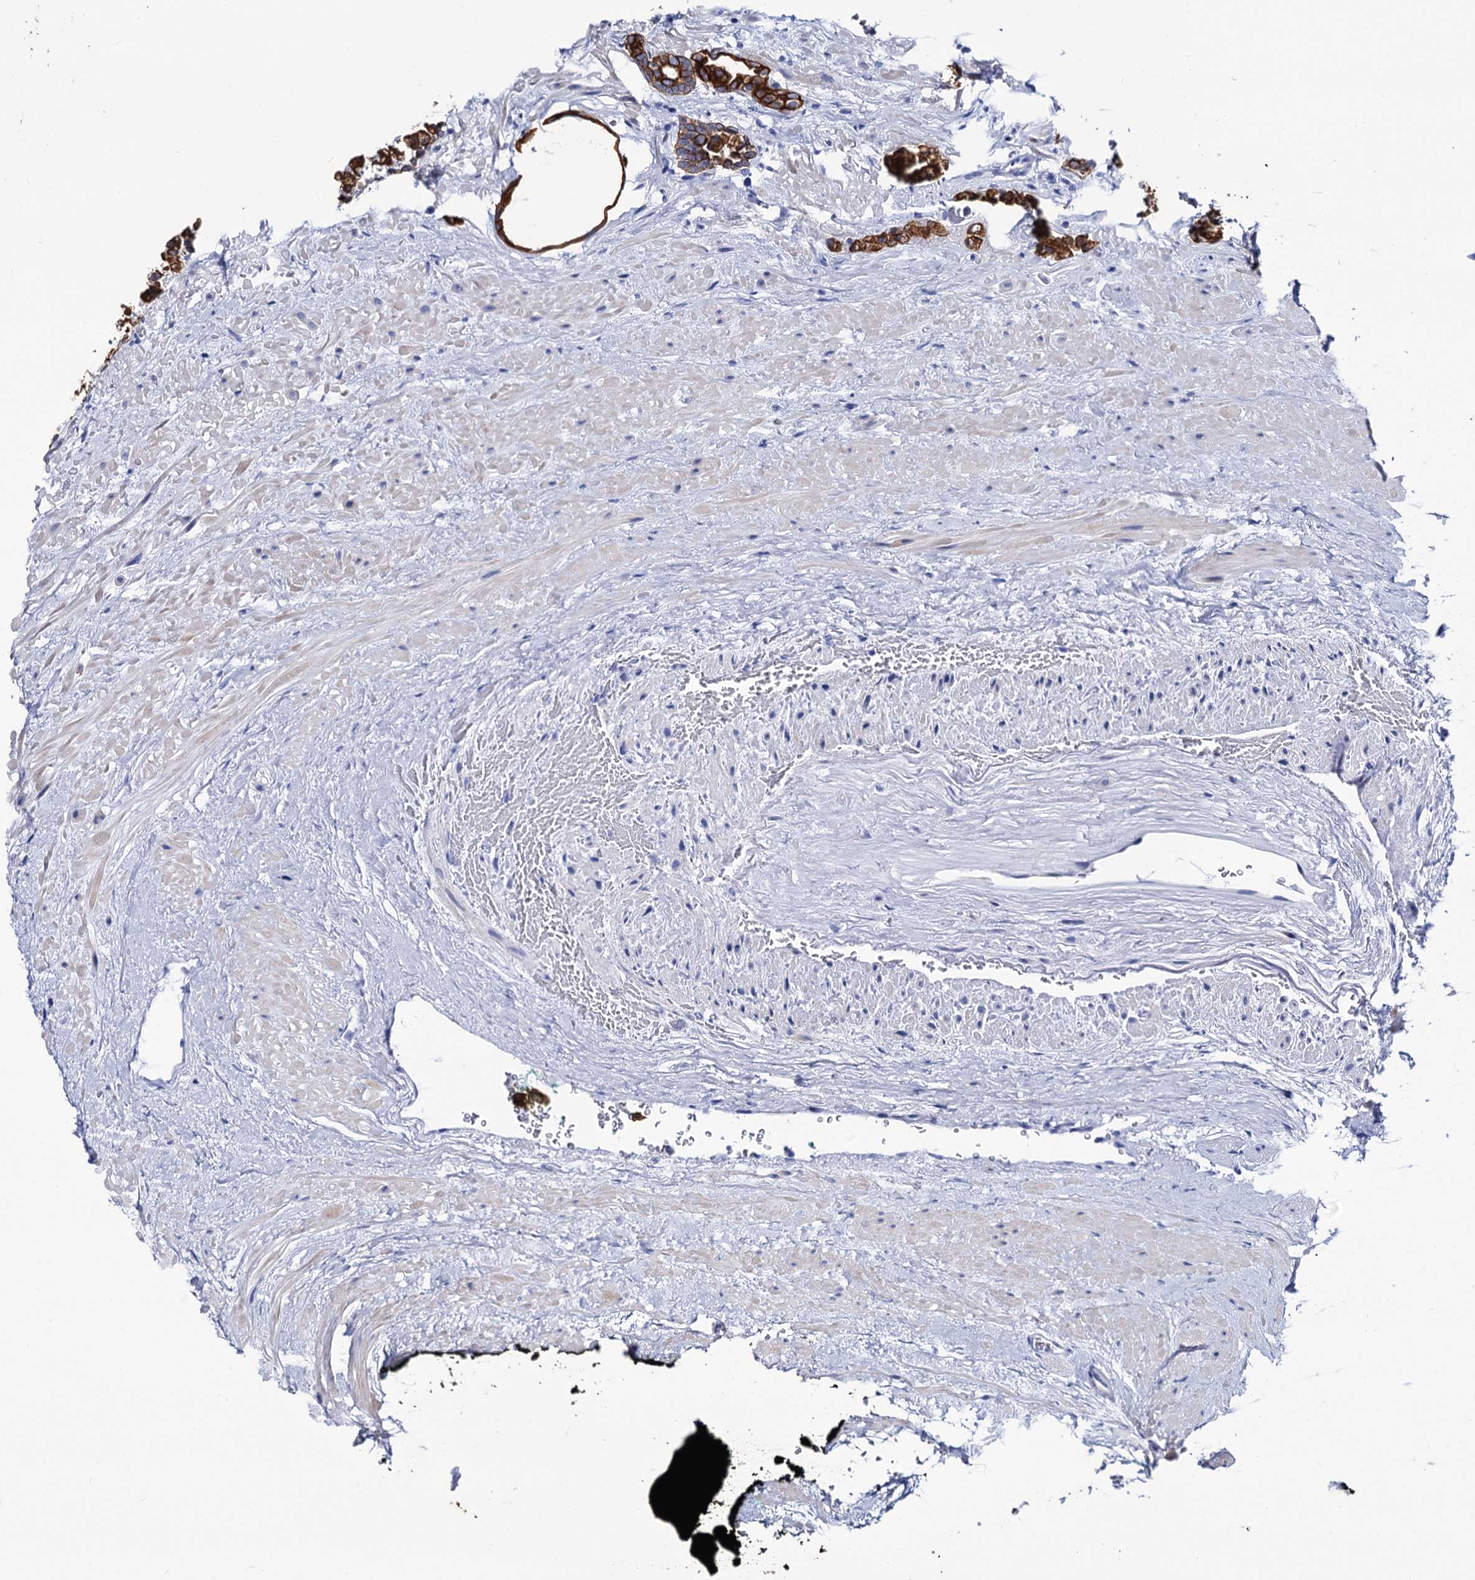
{"staining": {"intensity": "strong", "quantity": ">75%", "location": "cytoplasmic/membranous"}, "tissue": "prostate cancer", "cell_type": "Tumor cells", "image_type": "cancer", "snomed": [{"axis": "morphology", "description": "Adenocarcinoma, High grade"}, {"axis": "topography", "description": "Prostate"}], "caption": "Tumor cells show high levels of strong cytoplasmic/membranous positivity in approximately >75% of cells in high-grade adenocarcinoma (prostate). Immunohistochemistry stains the protein of interest in brown and the nuclei are stained blue.", "gene": "RAB3IP", "patient": {"sex": "male", "age": 71}}